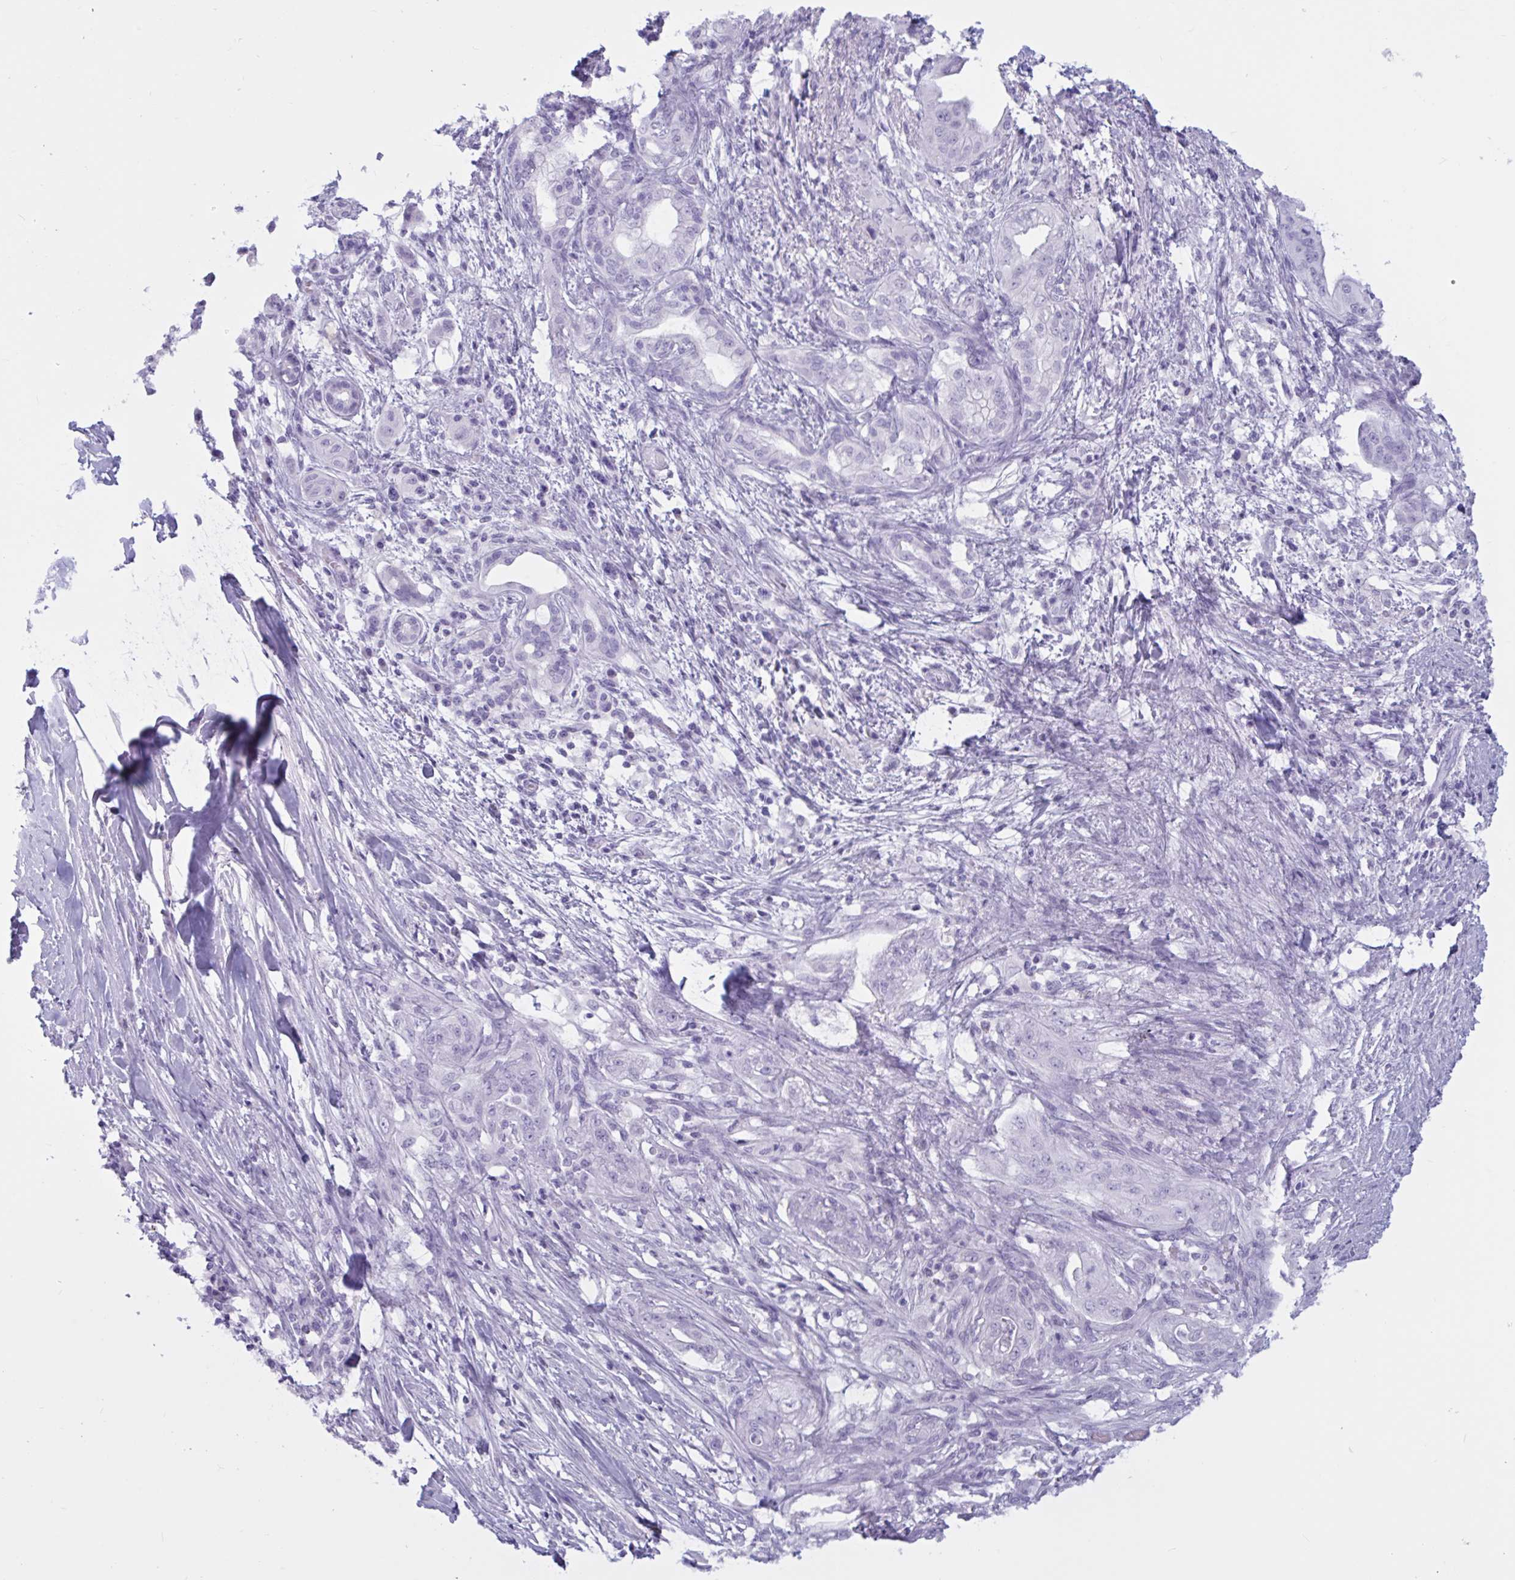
{"staining": {"intensity": "negative", "quantity": "none", "location": "none"}, "tissue": "pancreatic cancer", "cell_type": "Tumor cells", "image_type": "cancer", "snomed": [{"axis": "morphology", "description": "Adenocarcinoma, NOS"}, {"axis": "topography", "description": "Pancreas"}], "caption": "There is no significant staining in tumor cells of adenocarcinoma (pancreatic).", "gene": "BBS10", "patient": {"sex": "male", "age": 58}}